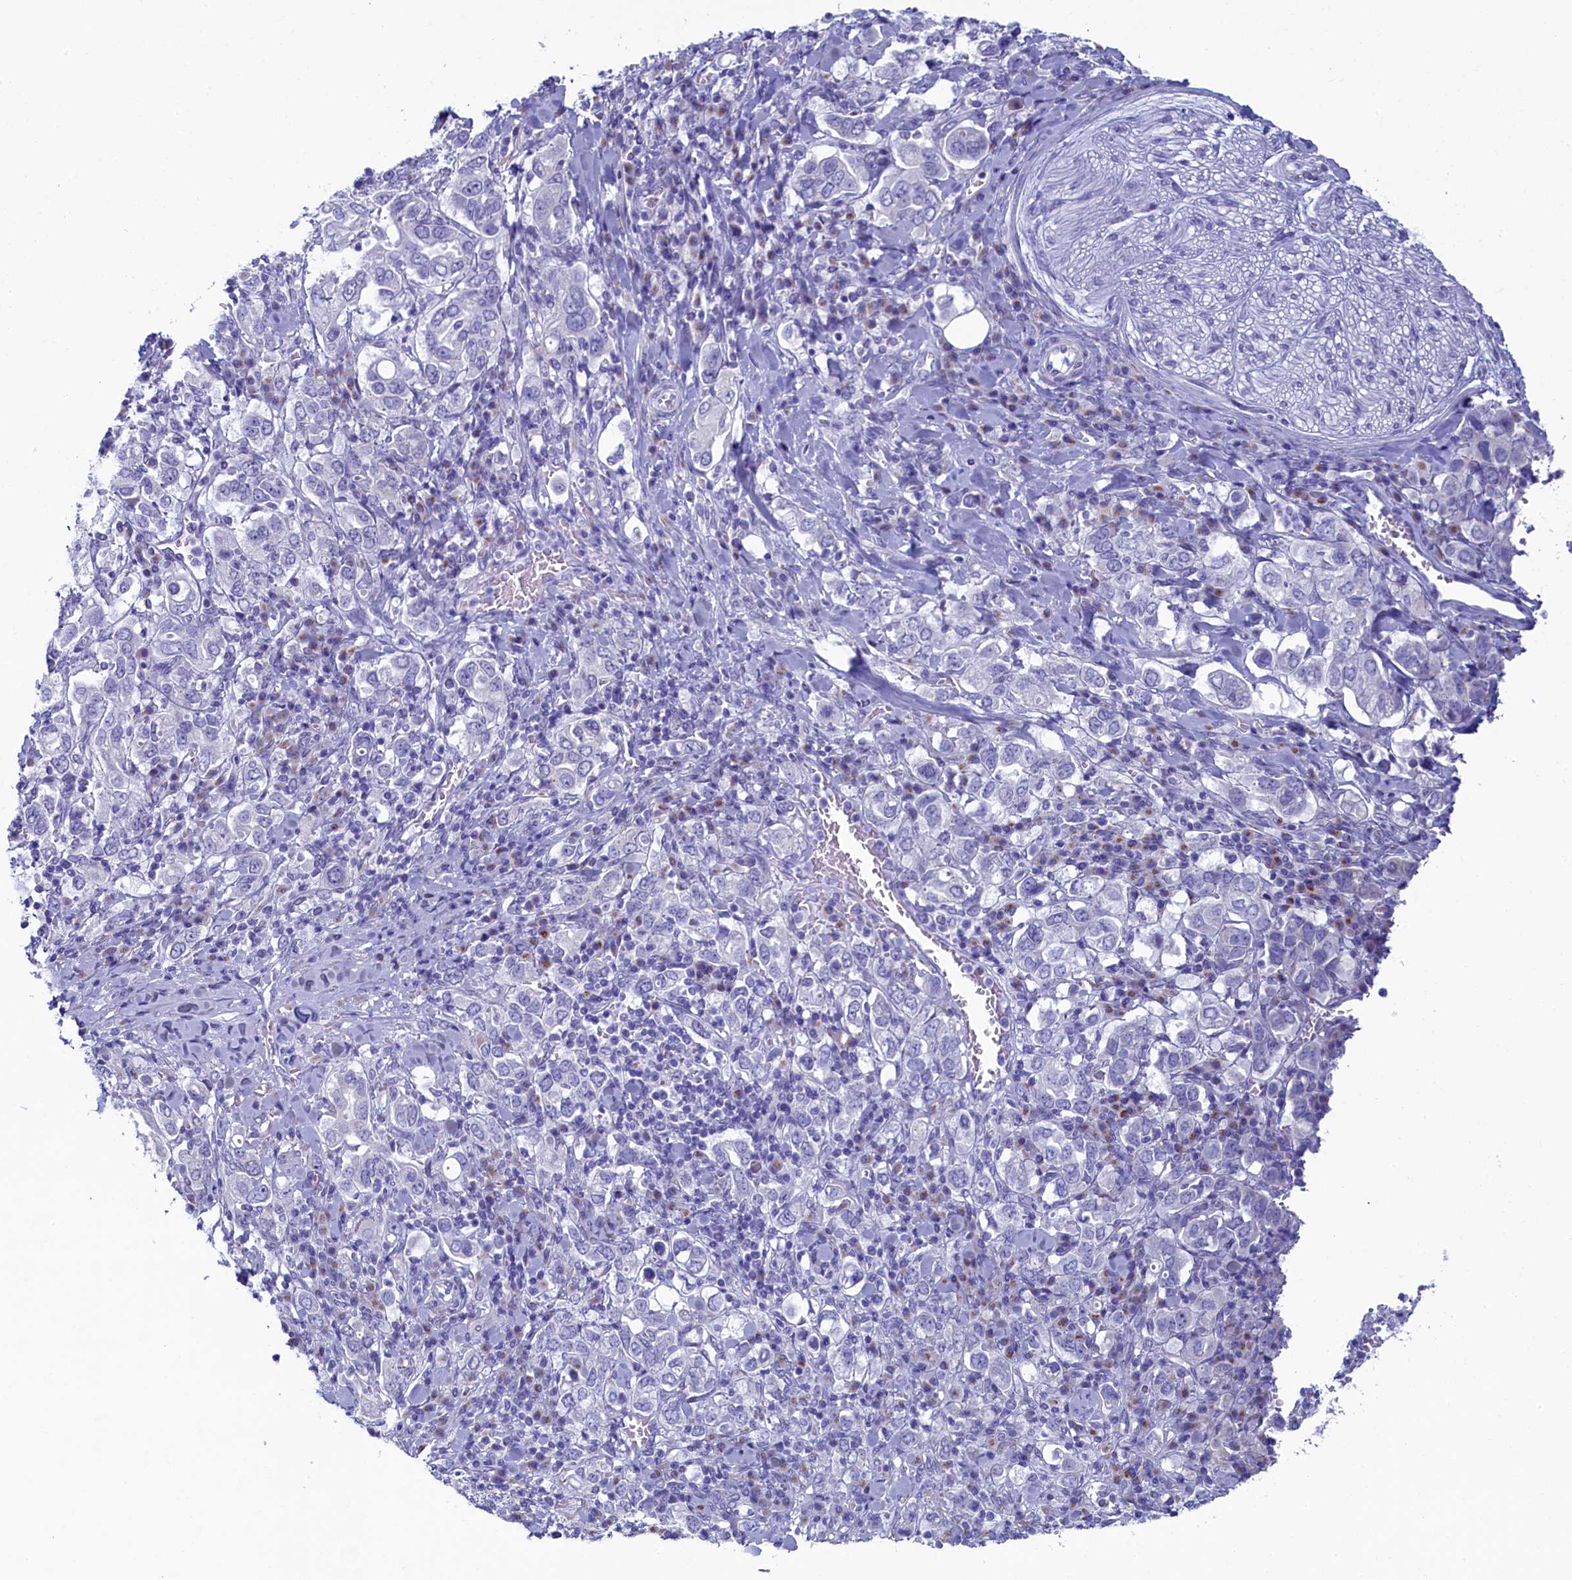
{"staining": {"intensity": "negative", "quantity": "none", "location": "none"}, "tissue": "stomach cancer", "cell_type": "Tumor cells", "image_type": "cancer", "snomed": [{"axis": "morphology", "description": "Adenocarcinoma, NOS"}, {"axis": "topography", "description": "Stomach, upper"}], "caption": "The micrograph shows no staining of tumor cells in stomach cancer (adenocarcinoma). (Brightfield microscopy of DAB IHC at high magnification).", "gene": "SKA3", "patient": {"sex": "male", "age": 62}}